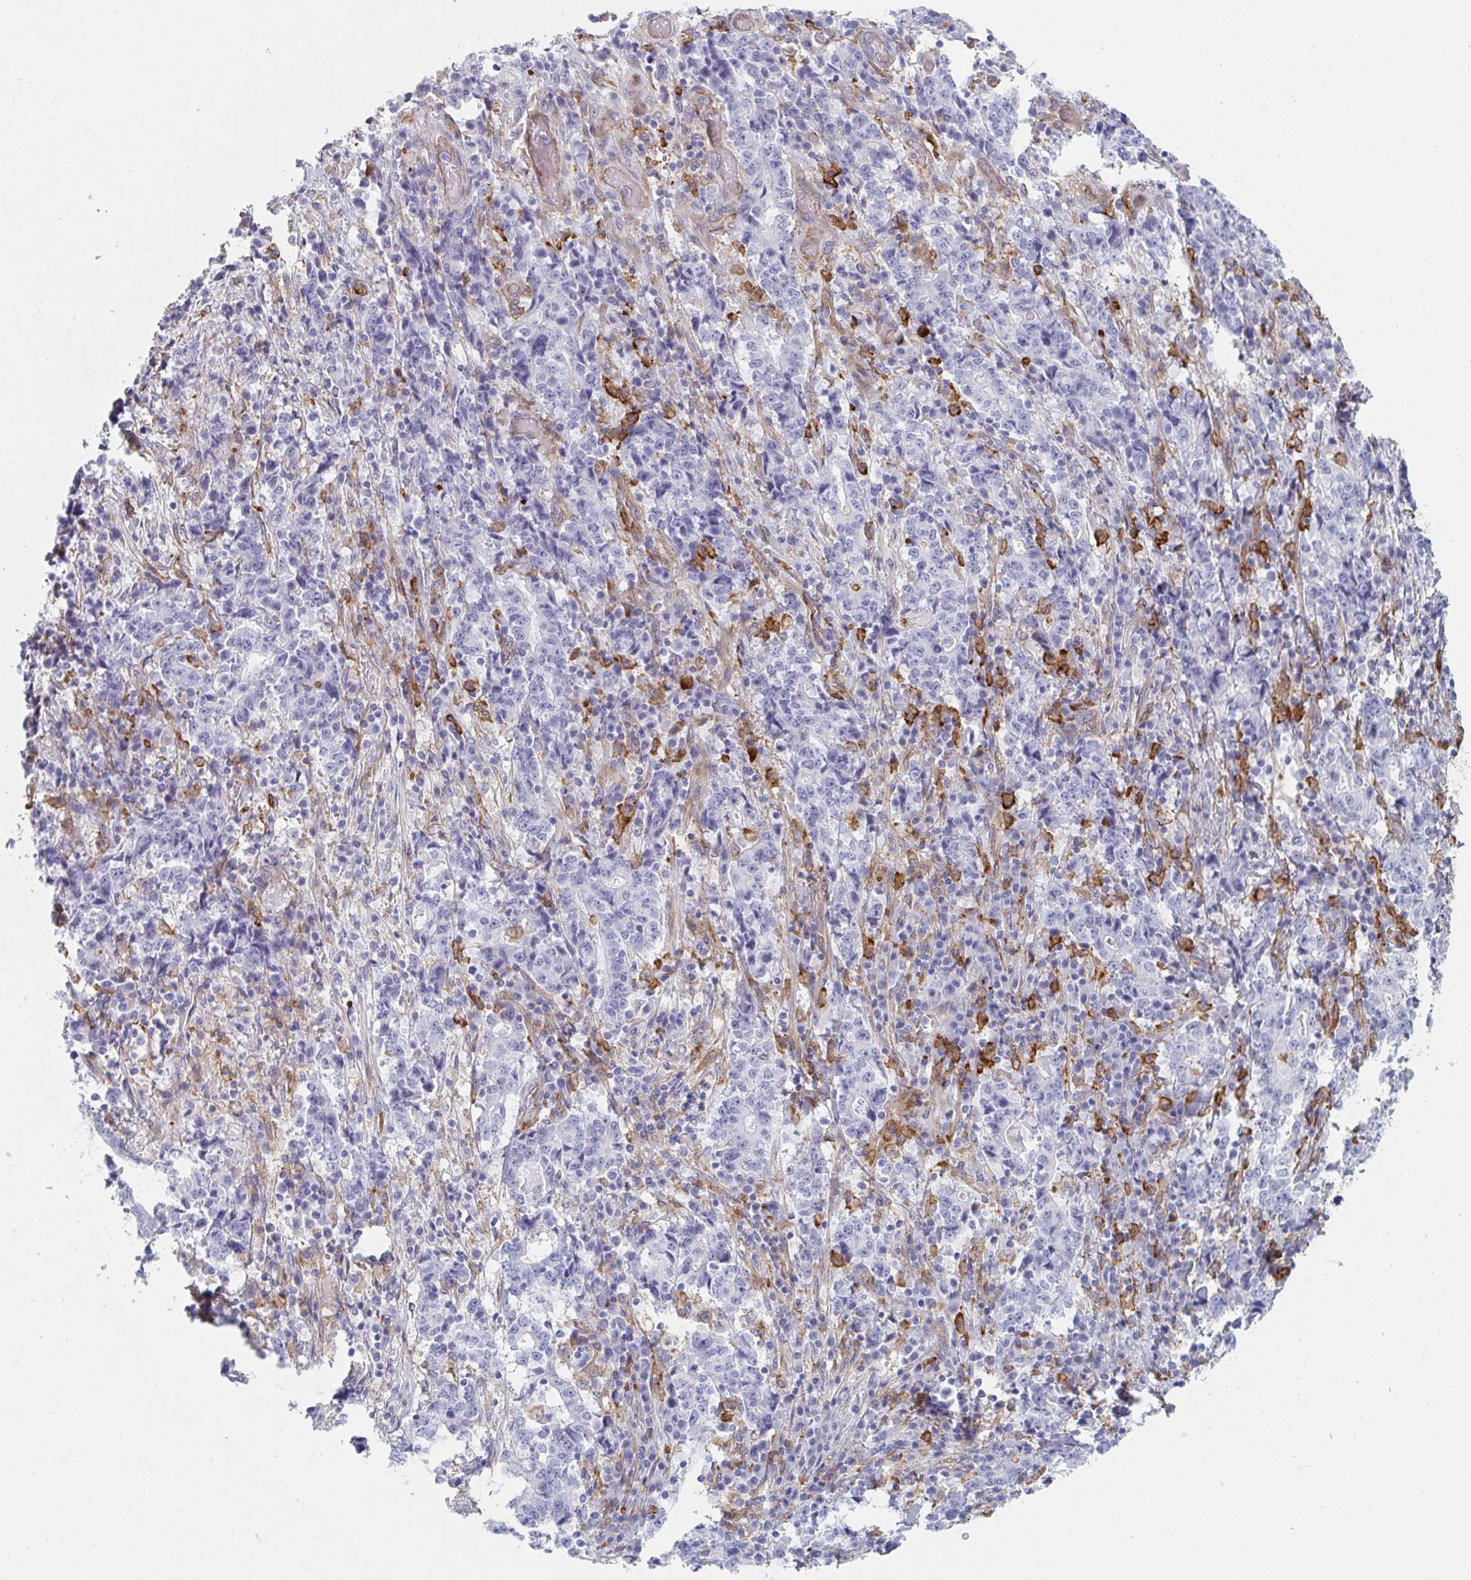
{"staining": {"intensity": "negative", "quantity": "none", "location": "none"}, "tissue": "stomach cancer", "cell_type": "Tumor cells", "image_type": "cancer", "snomed": [{"axis": "morphology", "description": "Normal tissue, NOS"}, {"axis": "morphology", "description": "Adenocarcinoma, NOS"}, {"axis": "topography", "description": "Stomach, upper"}, {"axis": "topography", "description": "Stomach"}], "caption": "Tumor cells show no significant staining in adenocarcinoma (stomach). (DAB IHC, high magnification).", "gene": "DAB2", "patient": {"sex": "male", "age": 59}}